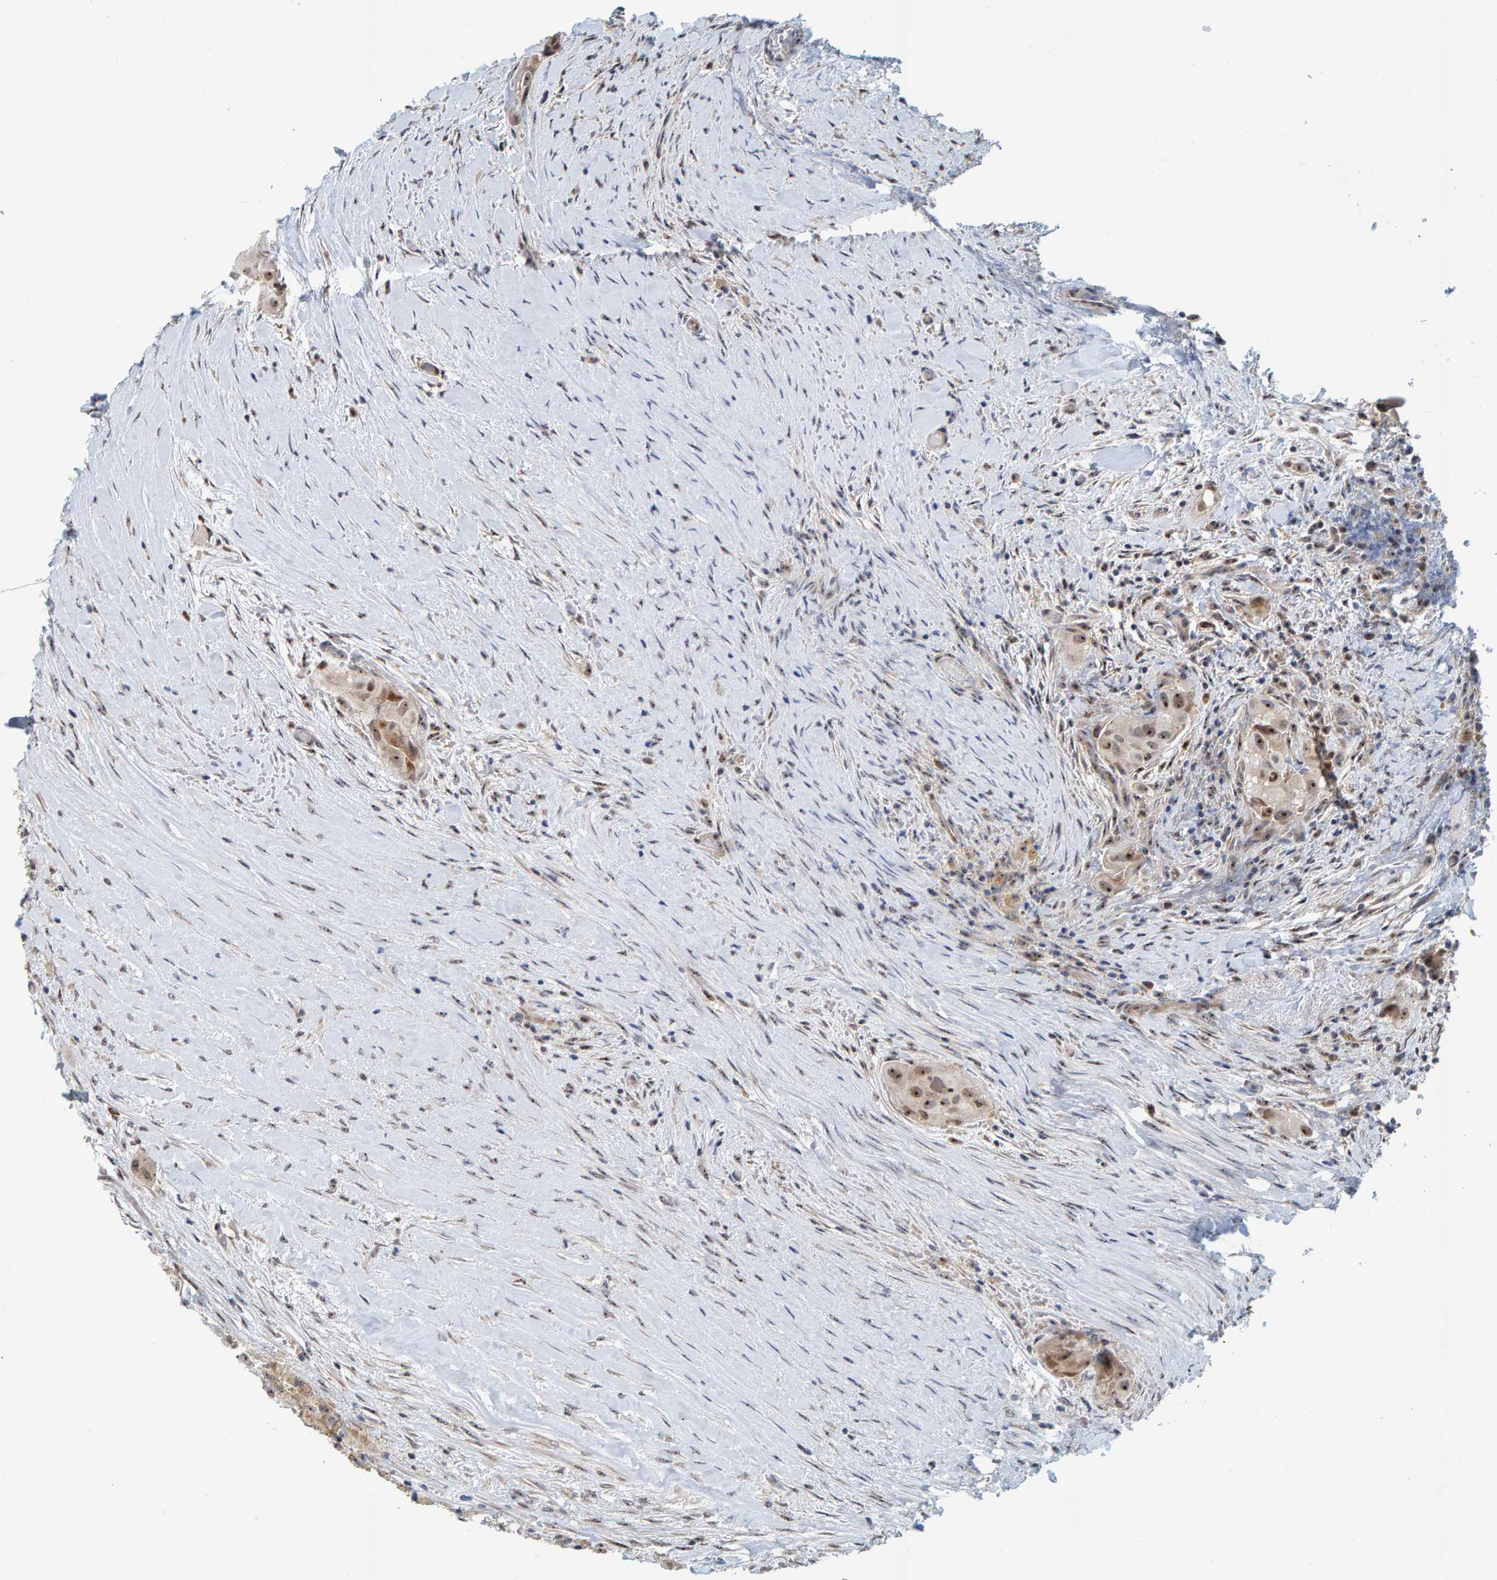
{"staining": {"intensity": "moderate", "quantity": ">75%", "location": "nuclear"}, "tissue": "thyroid cancer", "cell_type": "Tumor cells", "image_type": "cancer", "snomed": [{"axis": "morphology", "description": "Papillary adenocarcinoma, NOS"}, {"axis": "topography", "description": "Thyroid gland"}], "caption": "Immunohistochemistry staining of thyroid cancer (papillary adenocarcinoma), which exhibits medium levels of moderate nuclear expression in about >75% of tumor cells indicating moderate nuclear protein positivity. The staining was performed using DAB (3,3'-diaminobenzidine) (brown) for protein detection and nuclei were counterstained in hematoxylin (blue).", "gene": "POLR1E", "patient": {"sex": "female", "age": 59}}